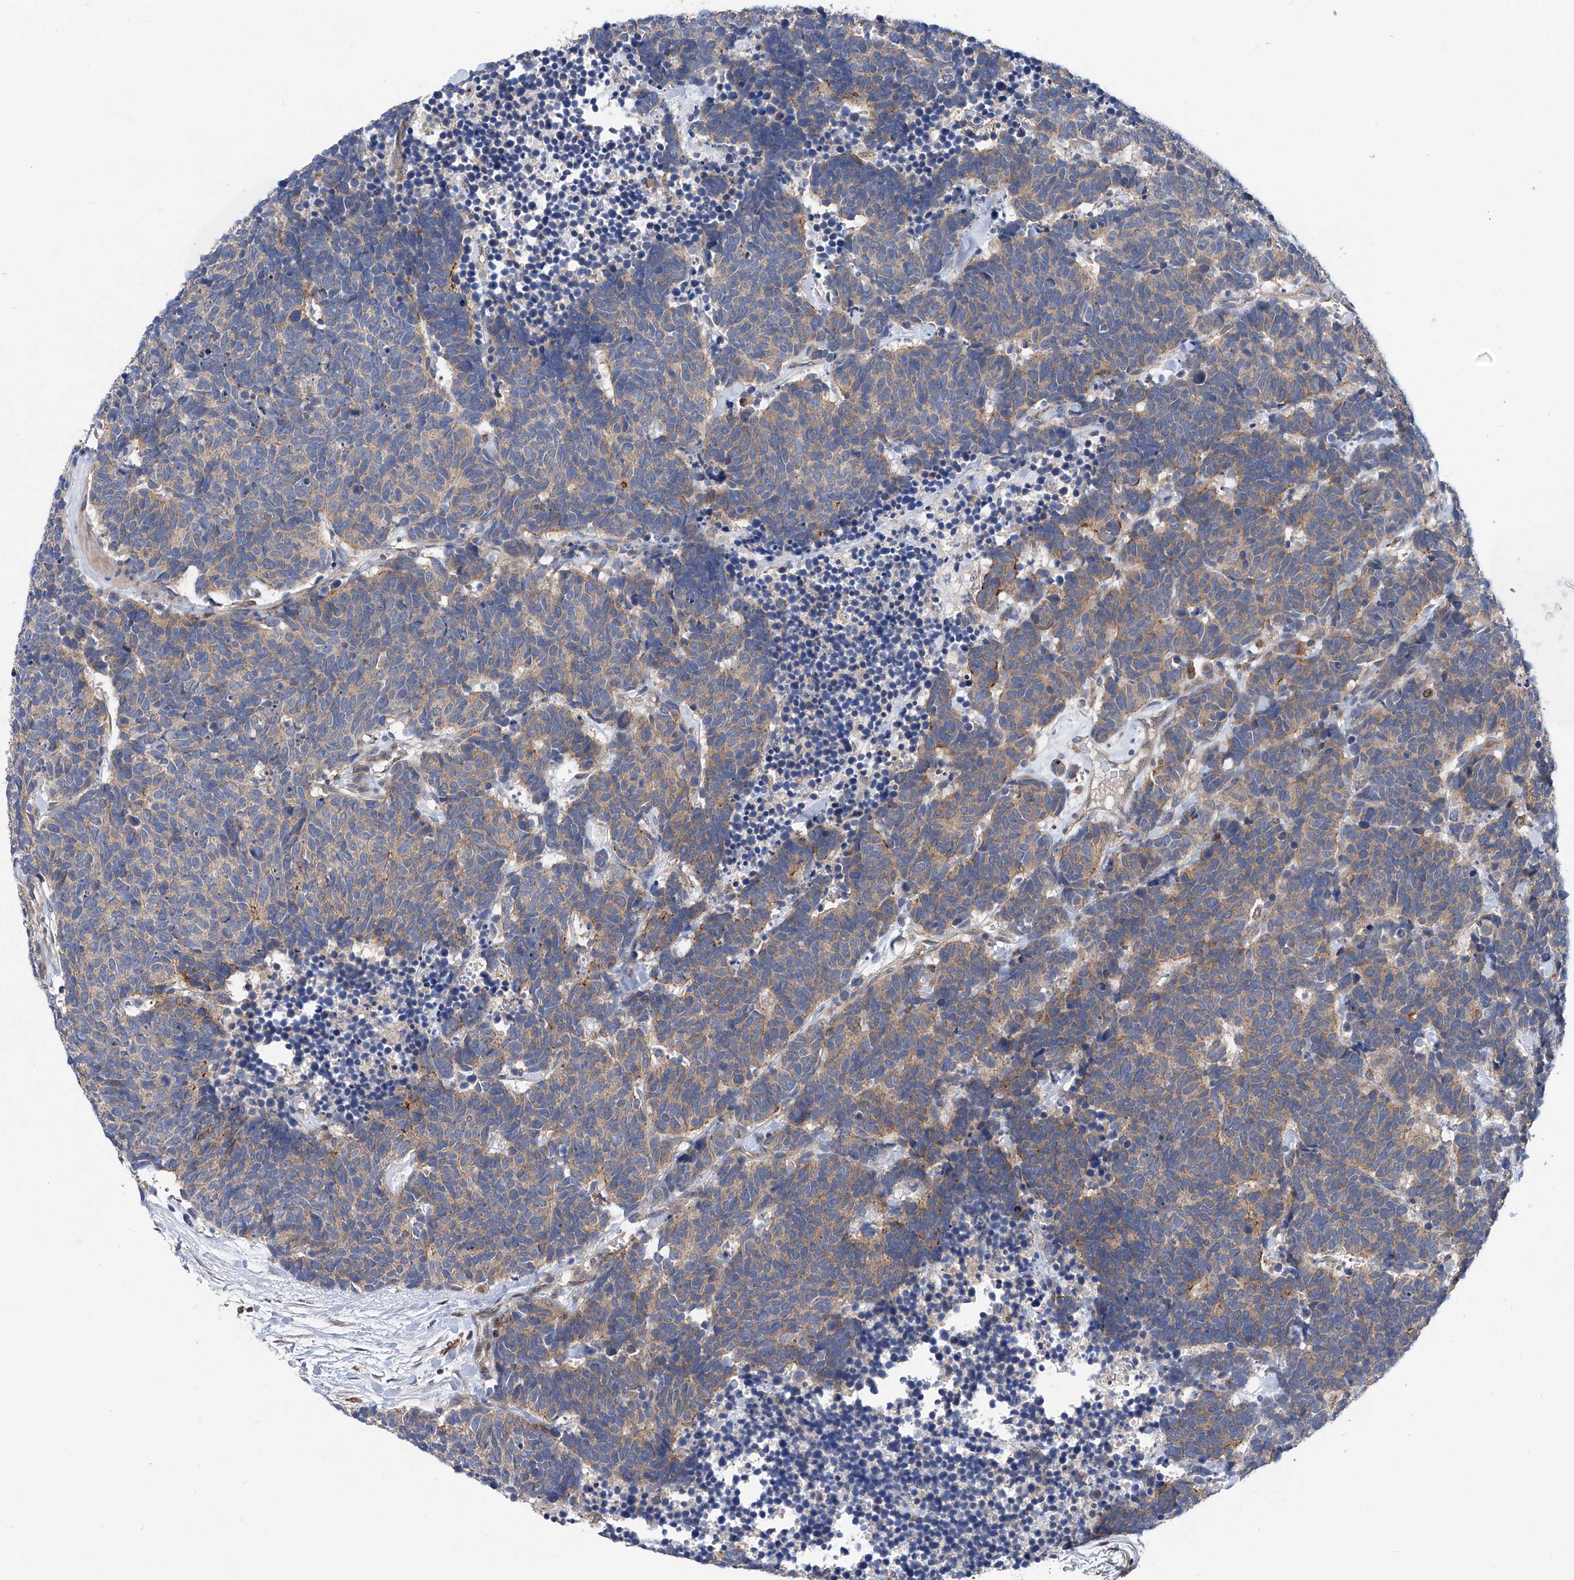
{"staining": {"intensity": "moderate", "quantity": "25%-75%", "location": "cytoplasmic/membranous"}, "tissue": "carcinoid", "cell_type": "Tumor cells", "image_type": "cancer", "snomed": [{"axis": "morphology", "description": "Carcinoma, NOS"}, {"axis": "morphology", "description": "Carcinoid, malignant, NOS"}, {"axis": "topography", "description": "Urinary bladder"}], "caption": "Carcinoid was stained to show a protein in brown. There is medium levels of moderate cytoplasmic/membranous staining in about 25%-75% of tumor cells.", "gene": "TRIM38", "patient": {"sex": "male", "age": 57}}